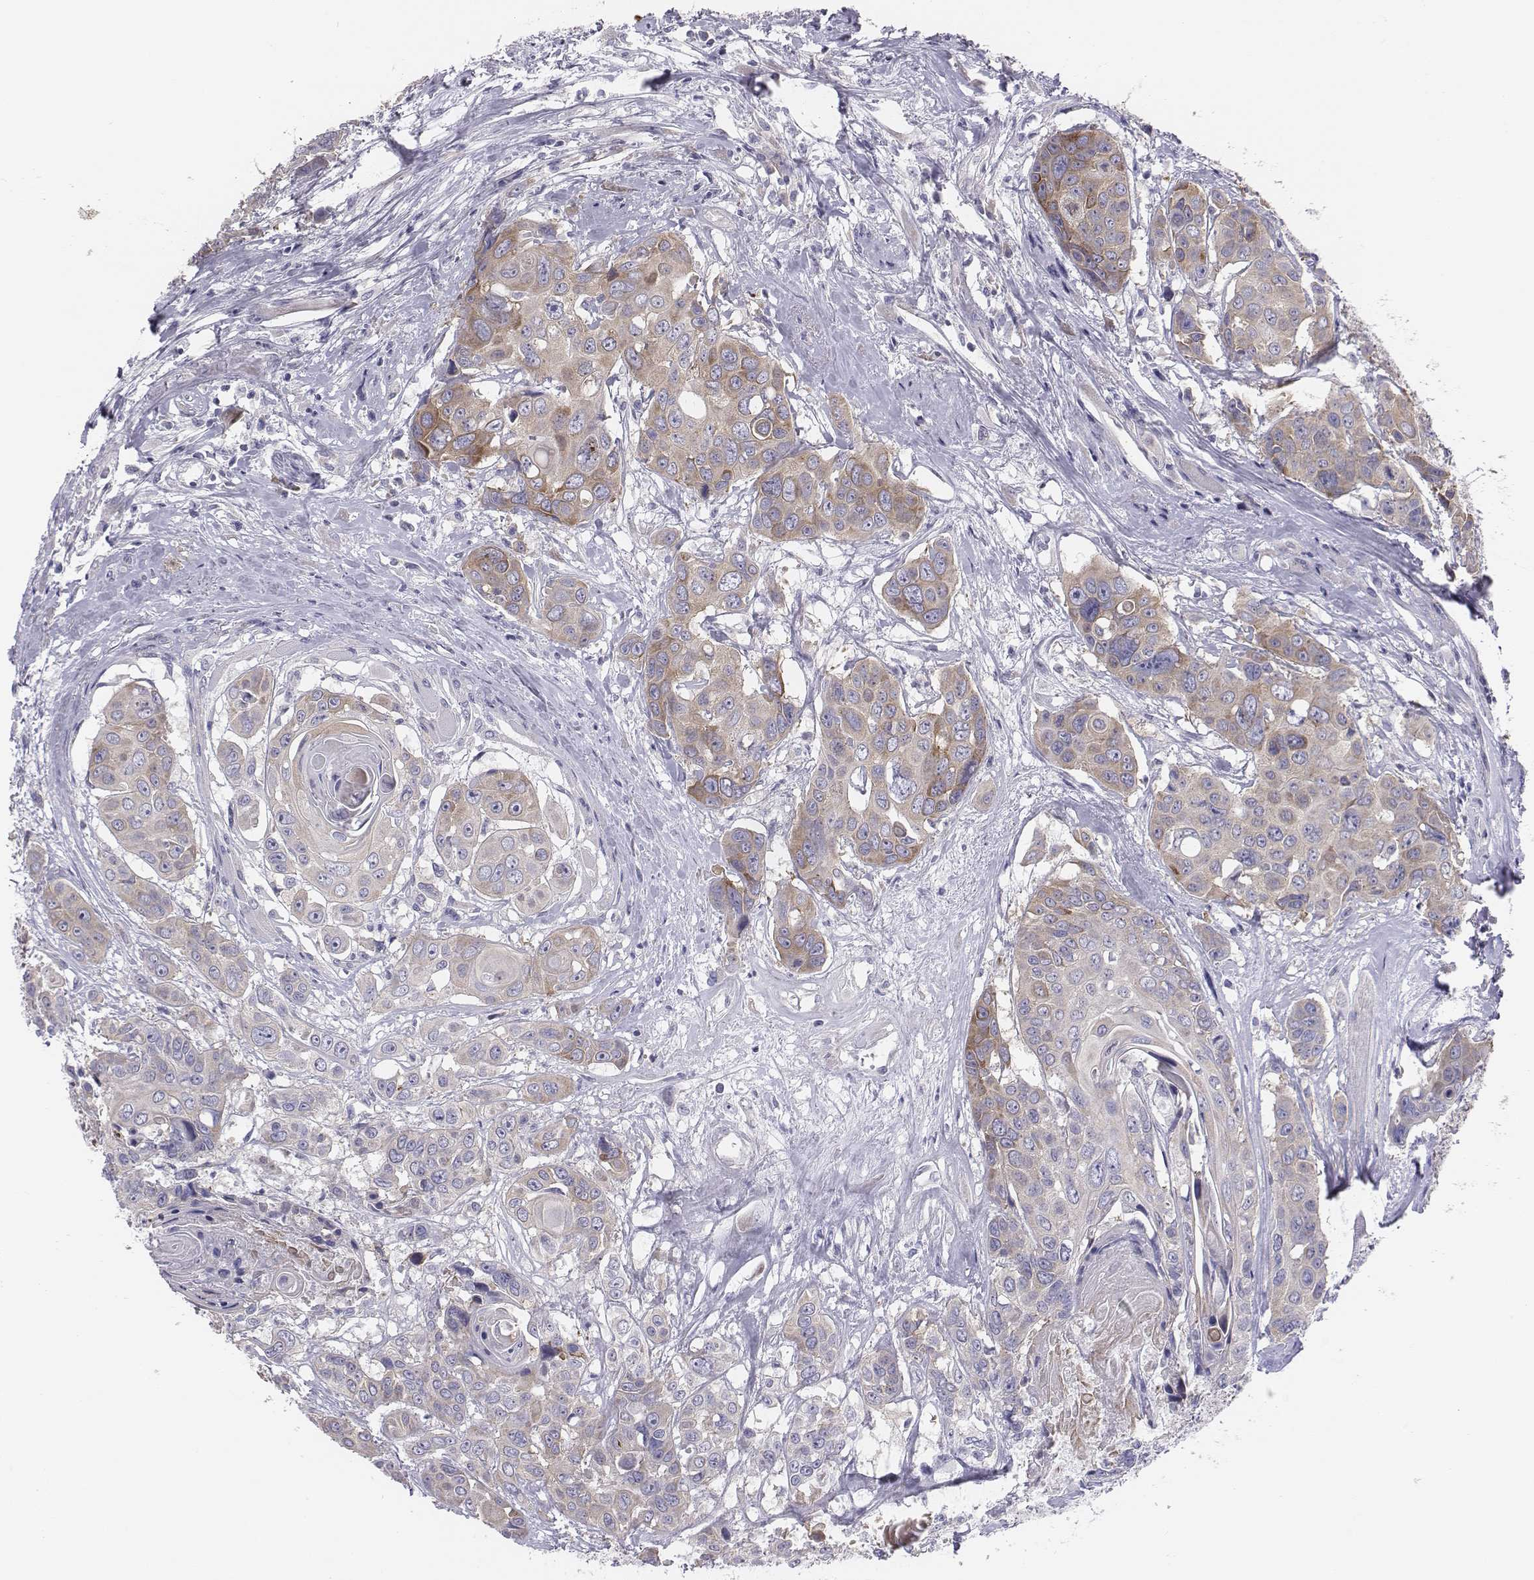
{"staining": {"intensity": "weak", "quantity": "25%-75%", "location": "cytoplasmic/membranous"}, "tissue": "head and neck cancer", "cell_type": "Tumor cells", "image_type": "cancer", "snomed": [{"axis": "morphology", "description": "Squamous cell carcinoma, NOS"}, {"axis": "topography", "description": "Oral tissue"}, {"axis": "topography", "description": "Head-Neck"}], "caption": "A micrograph of squamous cell carcinoma (head and neck) stained for a protein reveals weak cytoplasmic/membranous brown staining in tumor cells.", "gene": "CHST14", "patient": {"sex": "male", "age": 56}}